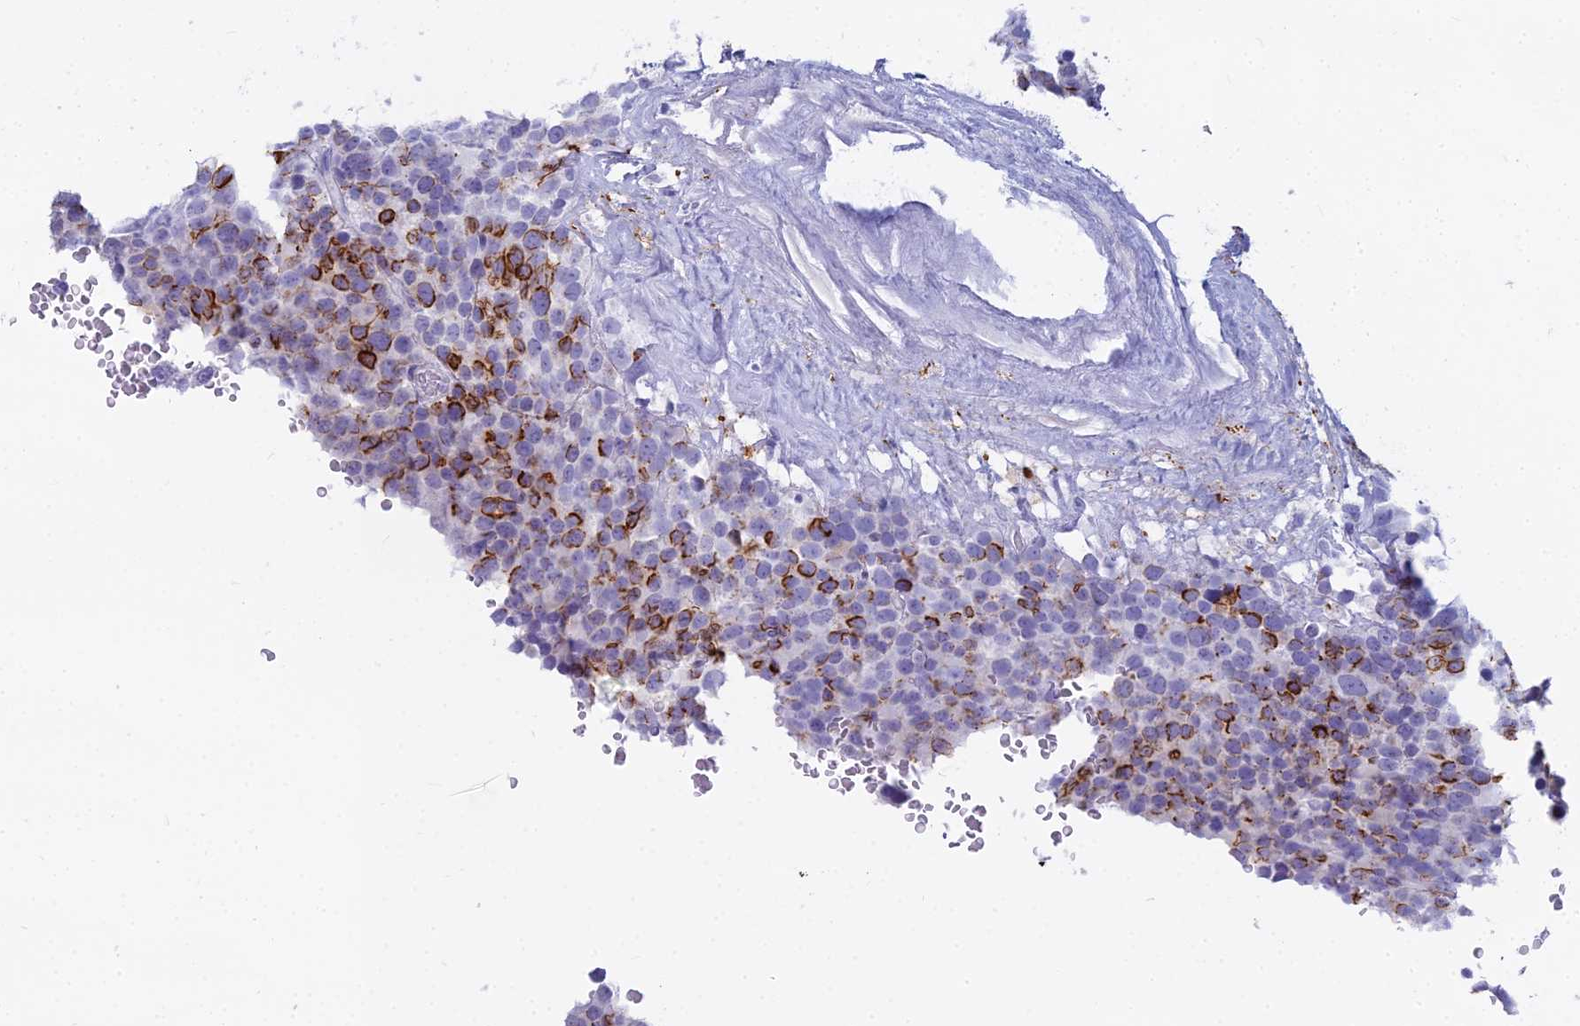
{"staining": {"intensity": "strong", "quantity": "<25%", "location": "cytoplasmic/membranous"}, "tissue": "testis cancer", "cell_type": "Tumor cells", "image_type": "cancer", "snomed": [{"axis": "morphology", "description": "Seminoma, NOS"}, {"axis": "topography", "description": "Testis"}], "caption": "Testis seminoma was stained to show a protein in brown. There is medium levels of strong cytoplasmic/membranous expression in about <25% of tumor cells.", "gene": "EVI2A", "patient": {"sex": "male", "age": 71}}